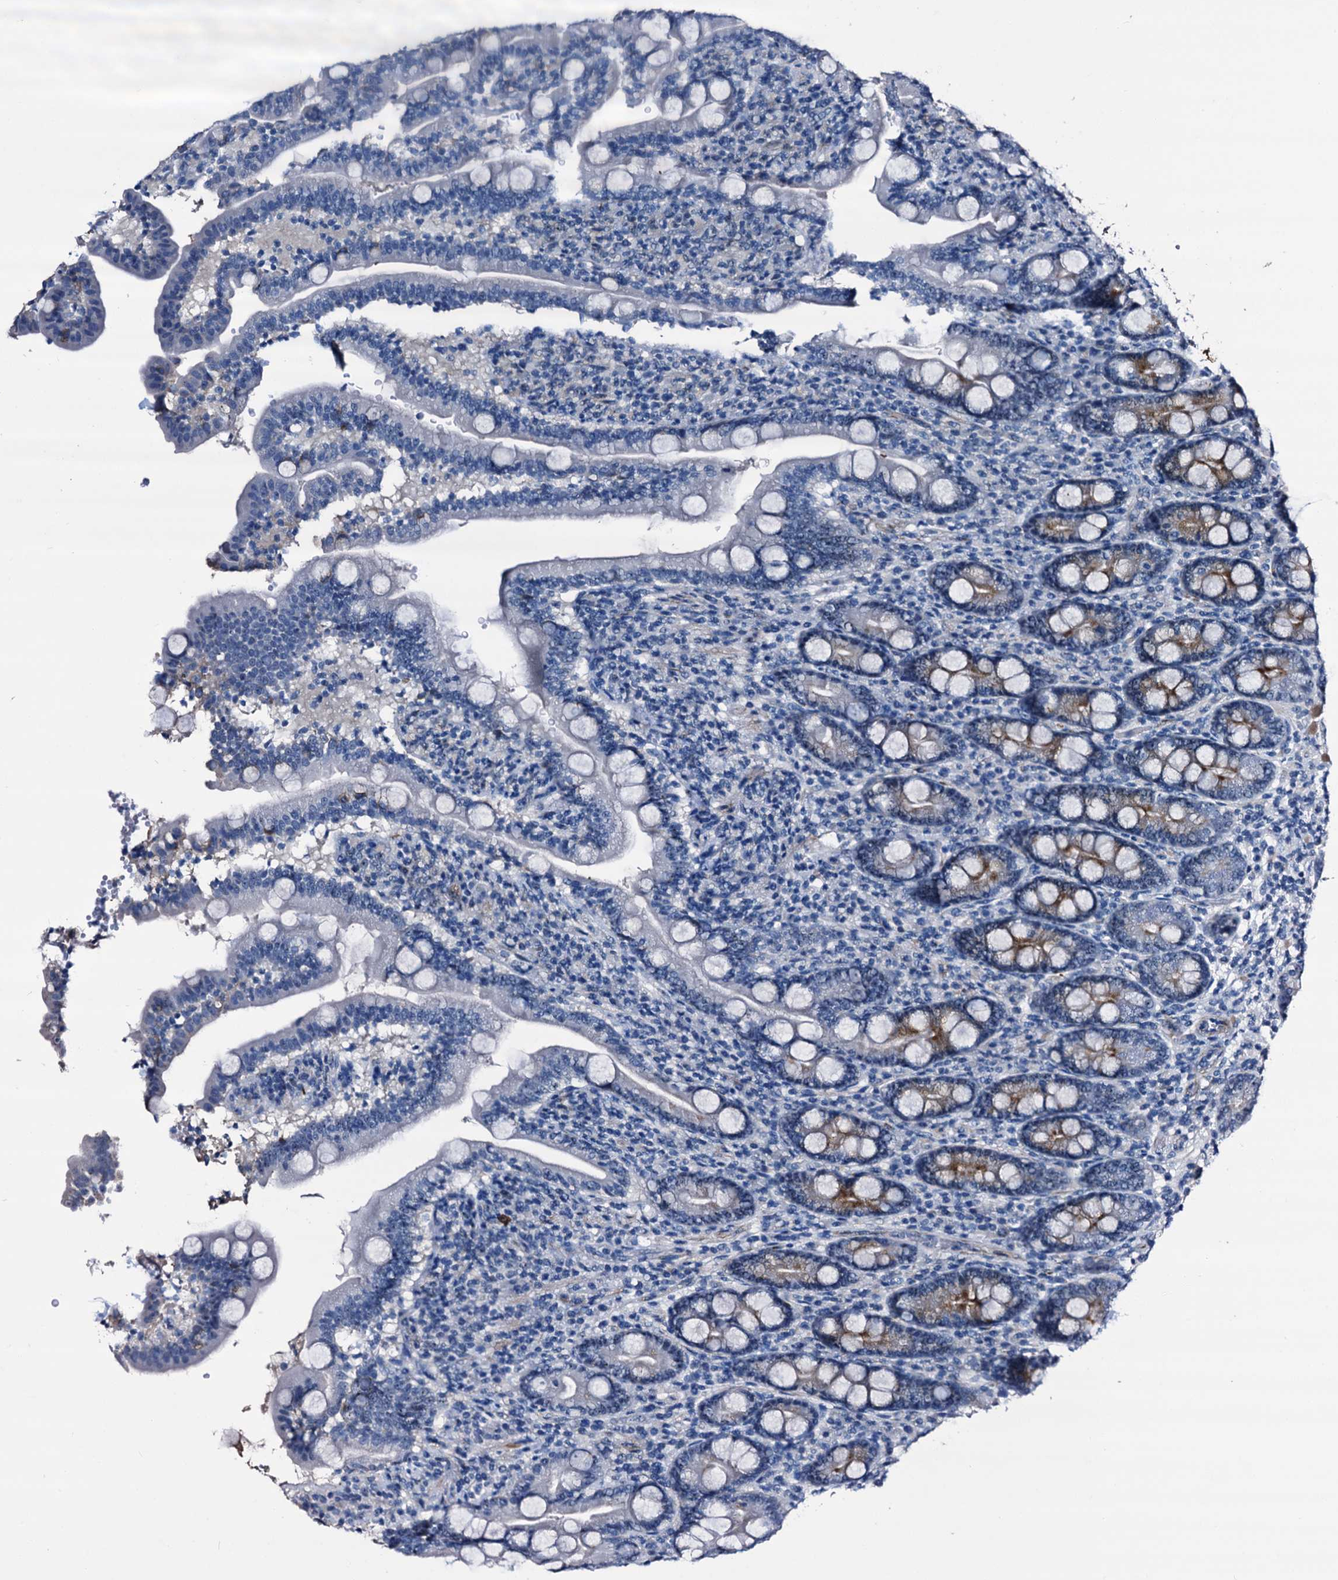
{"staining": {"intensity": "weak", "quantity": "<25%", "location": "cytoplasmic/membranous,nuclear"}, "tissue": "duodenum", "cell_type": "Glandular cells", "image_type": "normal", "snomed": [{"axis": "morphology", "description": "Normal tissue, NOS"}, {"axis": "topography", "description": "Duodenum"}], "caption": "Immunohistochemistry (IHC) of unremarkable duodenum shows no positivity in glandular cells. The staining is performed using DAB brown chromogen with nuclei counter-stained in using hematoxylin.", "gene": "EMG1", "patient": {"sex": "male", "age": 35}}